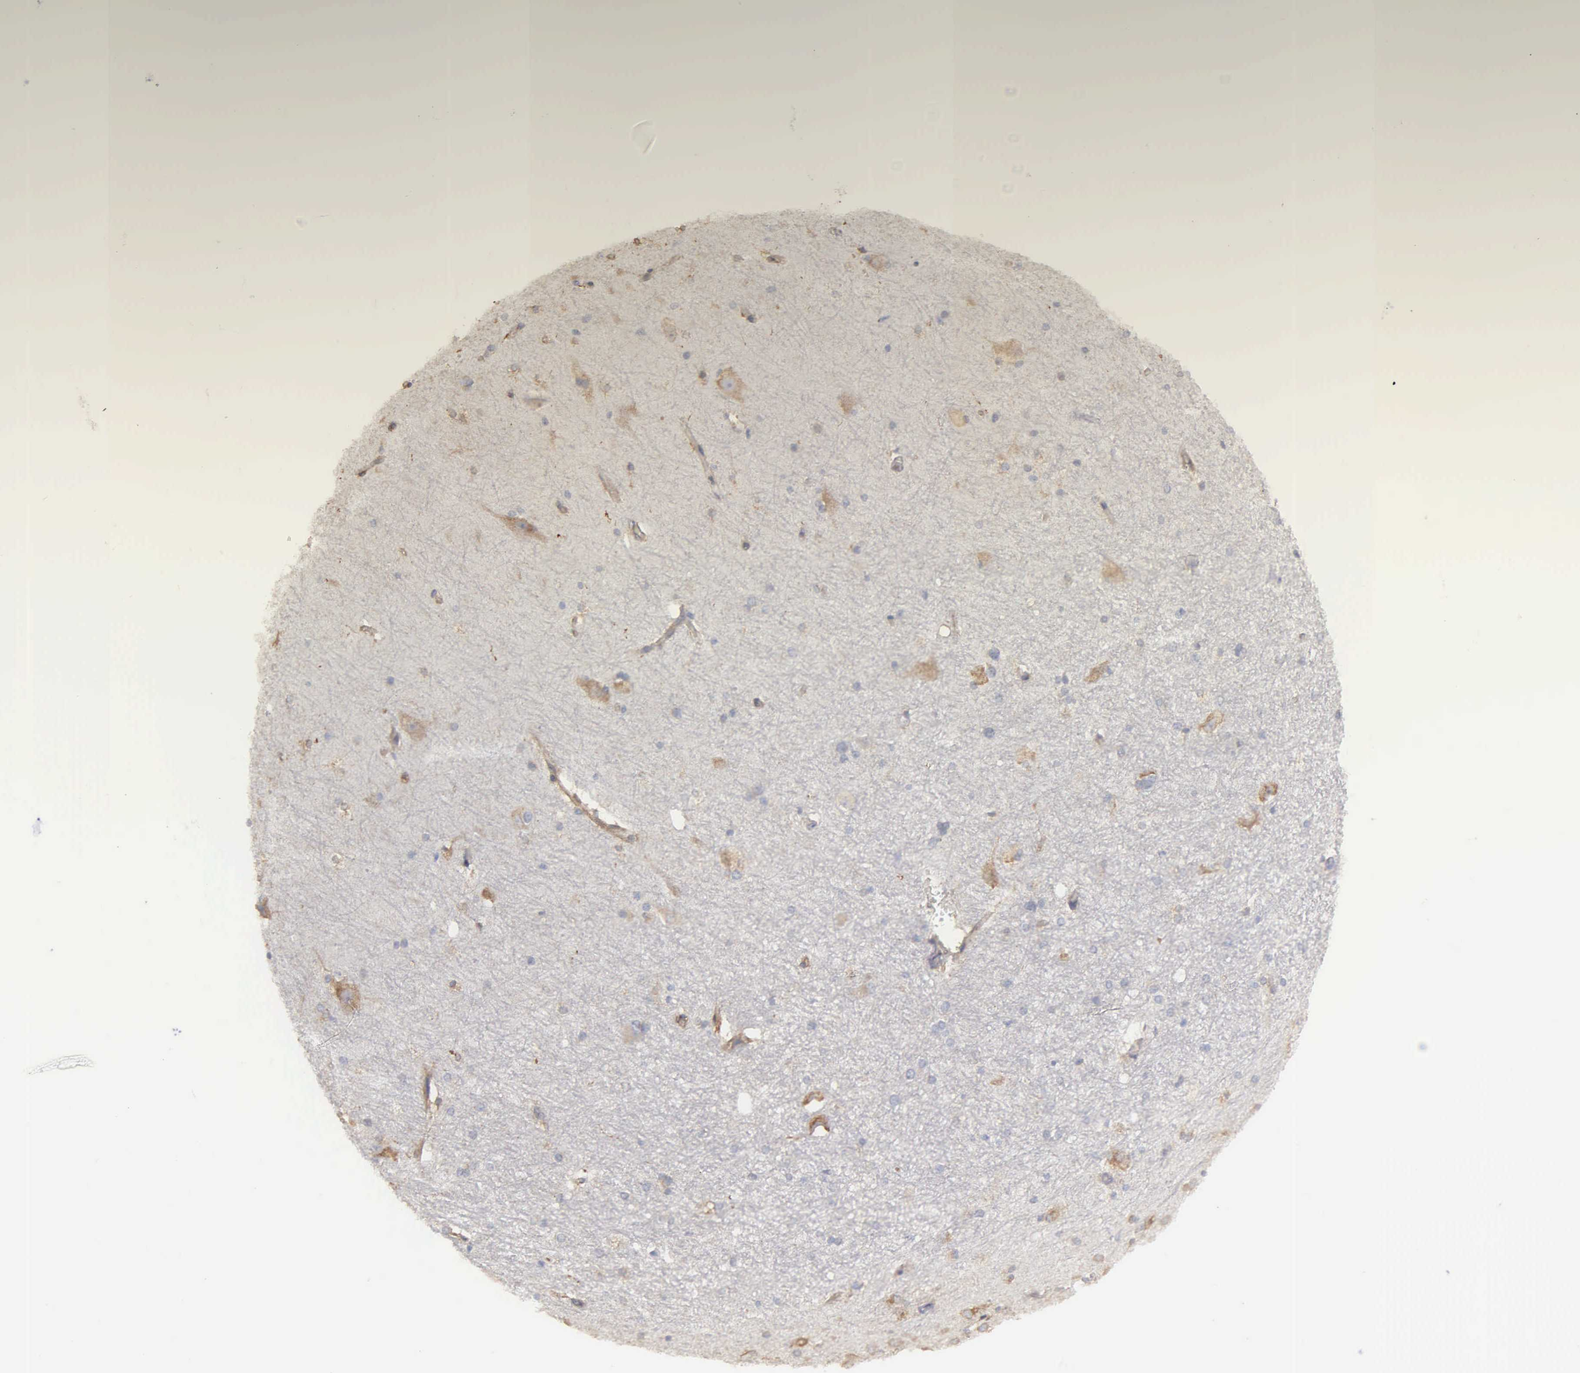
{"staining": {"intensity": "weak", "quantity": "25%-75%", "location": "cytoplasmic/membranous"}, "tissue": "hippocampus", "cell_type": "Glial cells", "image_type": "normal", "snomed": [{"axis": "morphology", "description": "Normal tissue, NOS"}, {"axis": "topography", "description": "Hippocampus"}], "caption": "Immunohistochemical staining of unremarkable human hippocampus shows 25%-75% levels of weak cytoplasmic/membranous protein staining in about 25%-75% of glial cells. Immunohistochemistry stains the protein of interest in brown and the nuclei are stained blue.", "gene": "LIN52", "patient": {"sex": "female", "age": 19}}